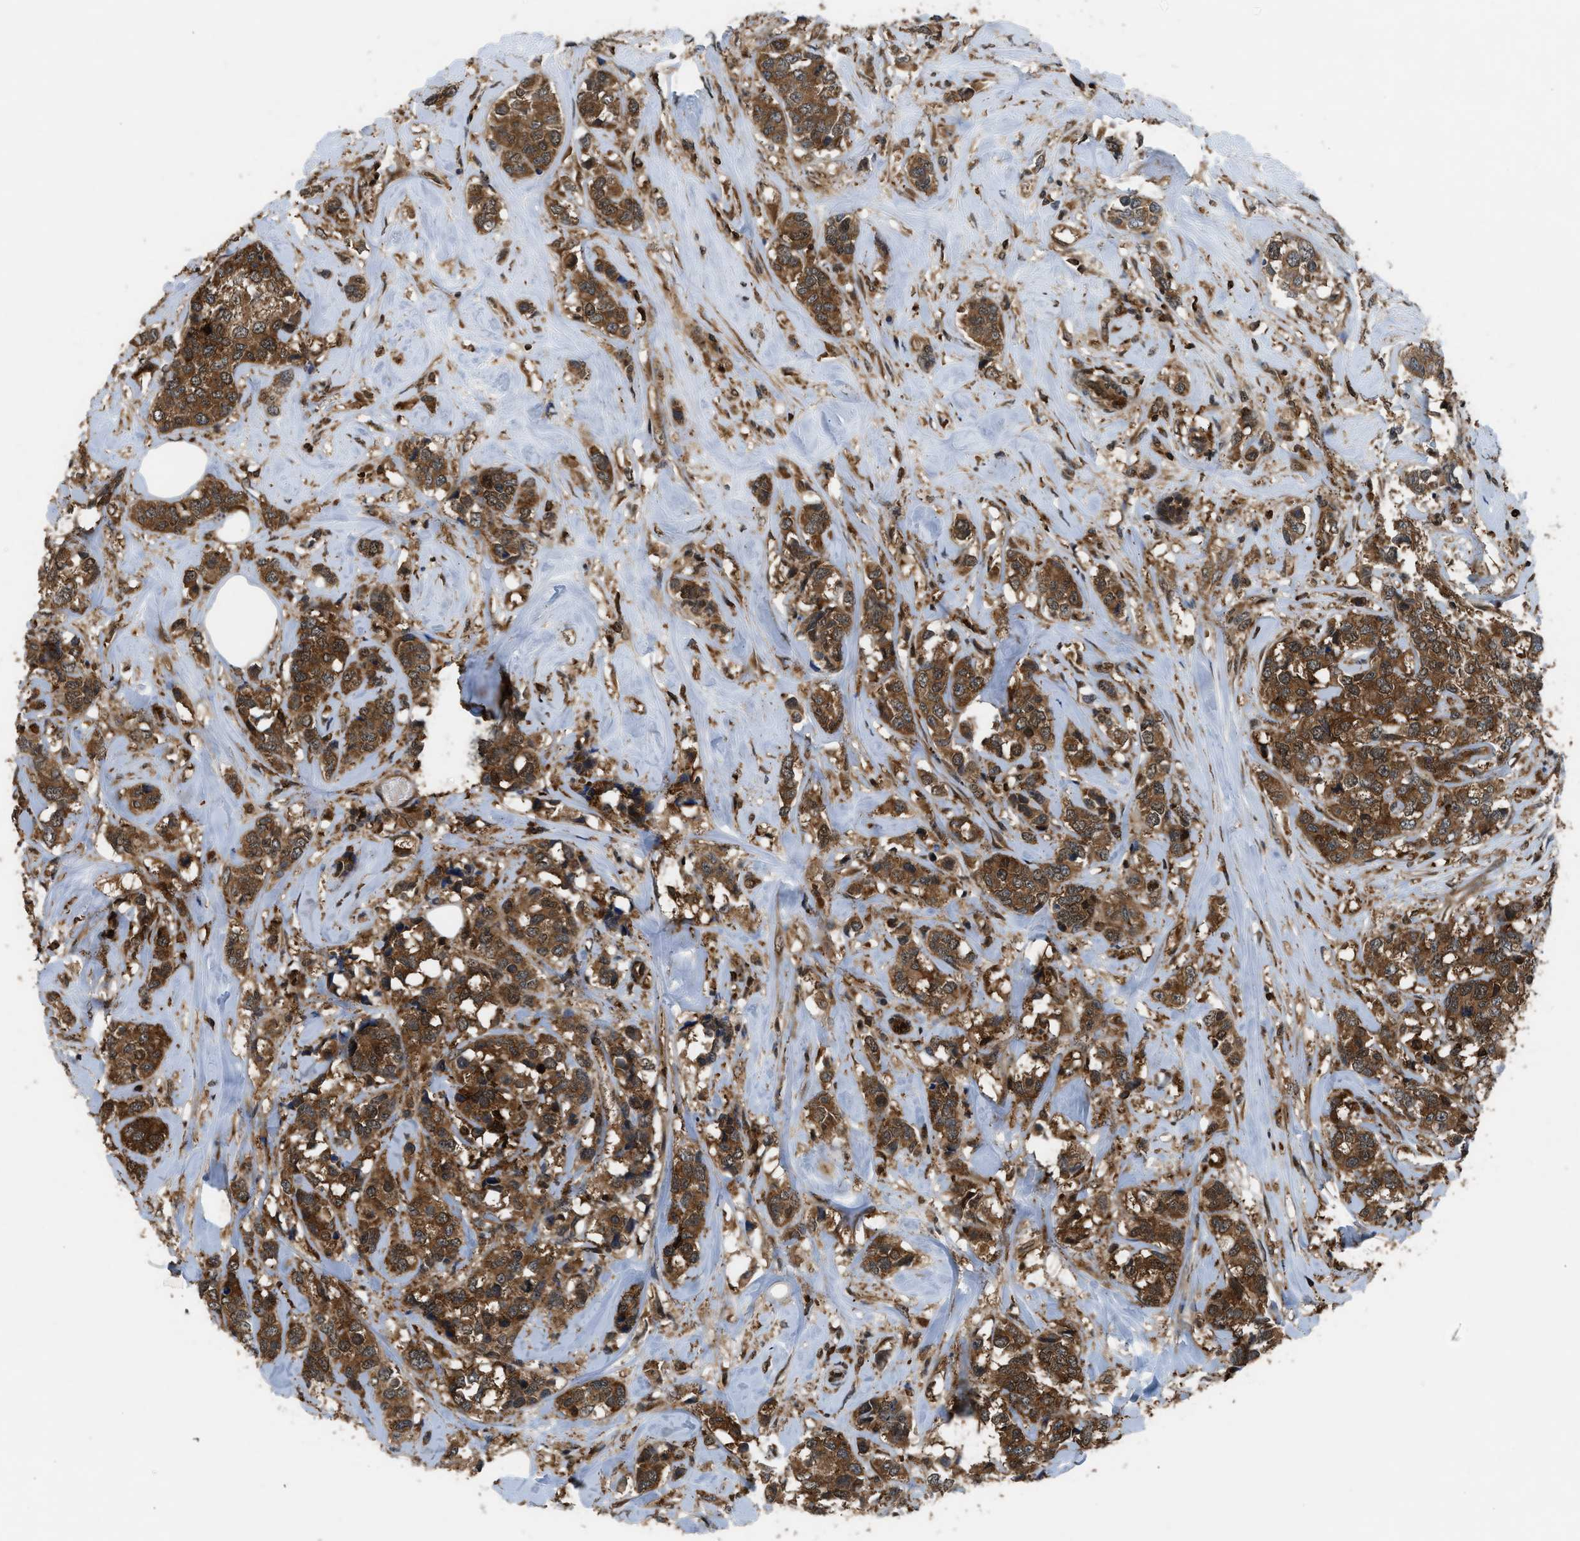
{"staining": {"intensity": "strong", "quantity": ">75%", "location": "cytoplasmic/membranous"}, "tissue": "breast cancer", "cell_type": "Tumor cells", "image_type": "cancer", "snomed": [{"axis": "morphology", "description": "Lobular carcinoma"}, {"axis": "topography", "description": "Breast"}], "caption": "DAB (3,3'-diaminobenzidine) immunohistochemical staining of human breast cancer shows strong cytoplasmic/membranous protein positivity in about >75% of tumor cells. The staining was performed using DAB (3,3'-diaminobenzidine) to visualize the protein expression in brown, while the nuclei were stained in blue with hematoxylin (Magnification: 20x).", "gene": "OXSR1", "patient": {"sex": "female", "age": 59}}